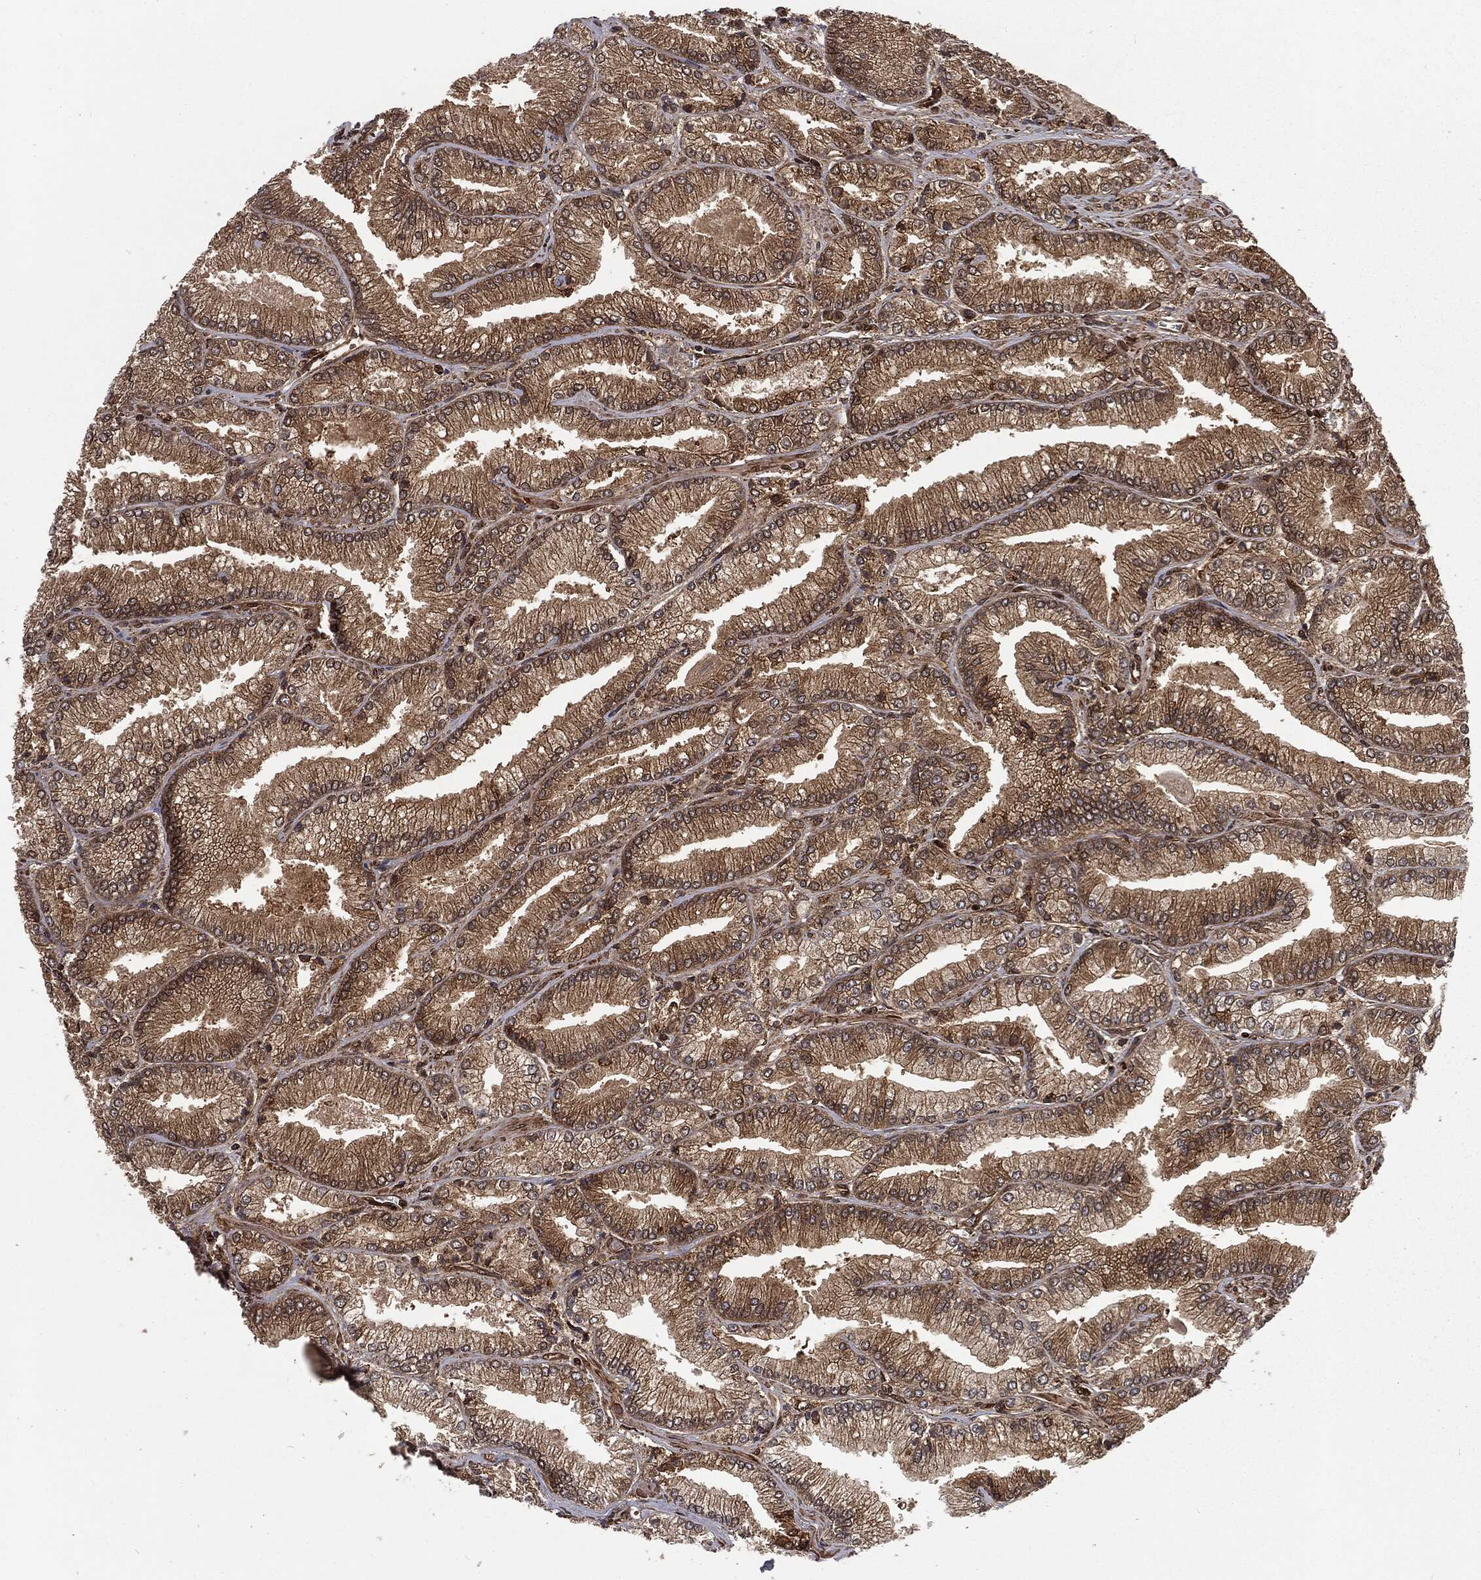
{"staining": {"intensity": "moderate", "quantity": ">75%", "location": "cytoplasmic/membranous"}, "tissue": "prostate cancer", "cell_type": "Tumor cells", "image_type": "cancer", "snomed": [{"axis": "morphology", "description": "Adenocarcinoma, Low grade"}, {"axis": "topography", "description": "Prostate"}], "caption": "Moderate cytoplasmic/membranous expression is appreciated in about >75% of tumor cells in prostate cancer.", "gene": "RANBP9", "patient": {"sex": "male", "age": 67}}